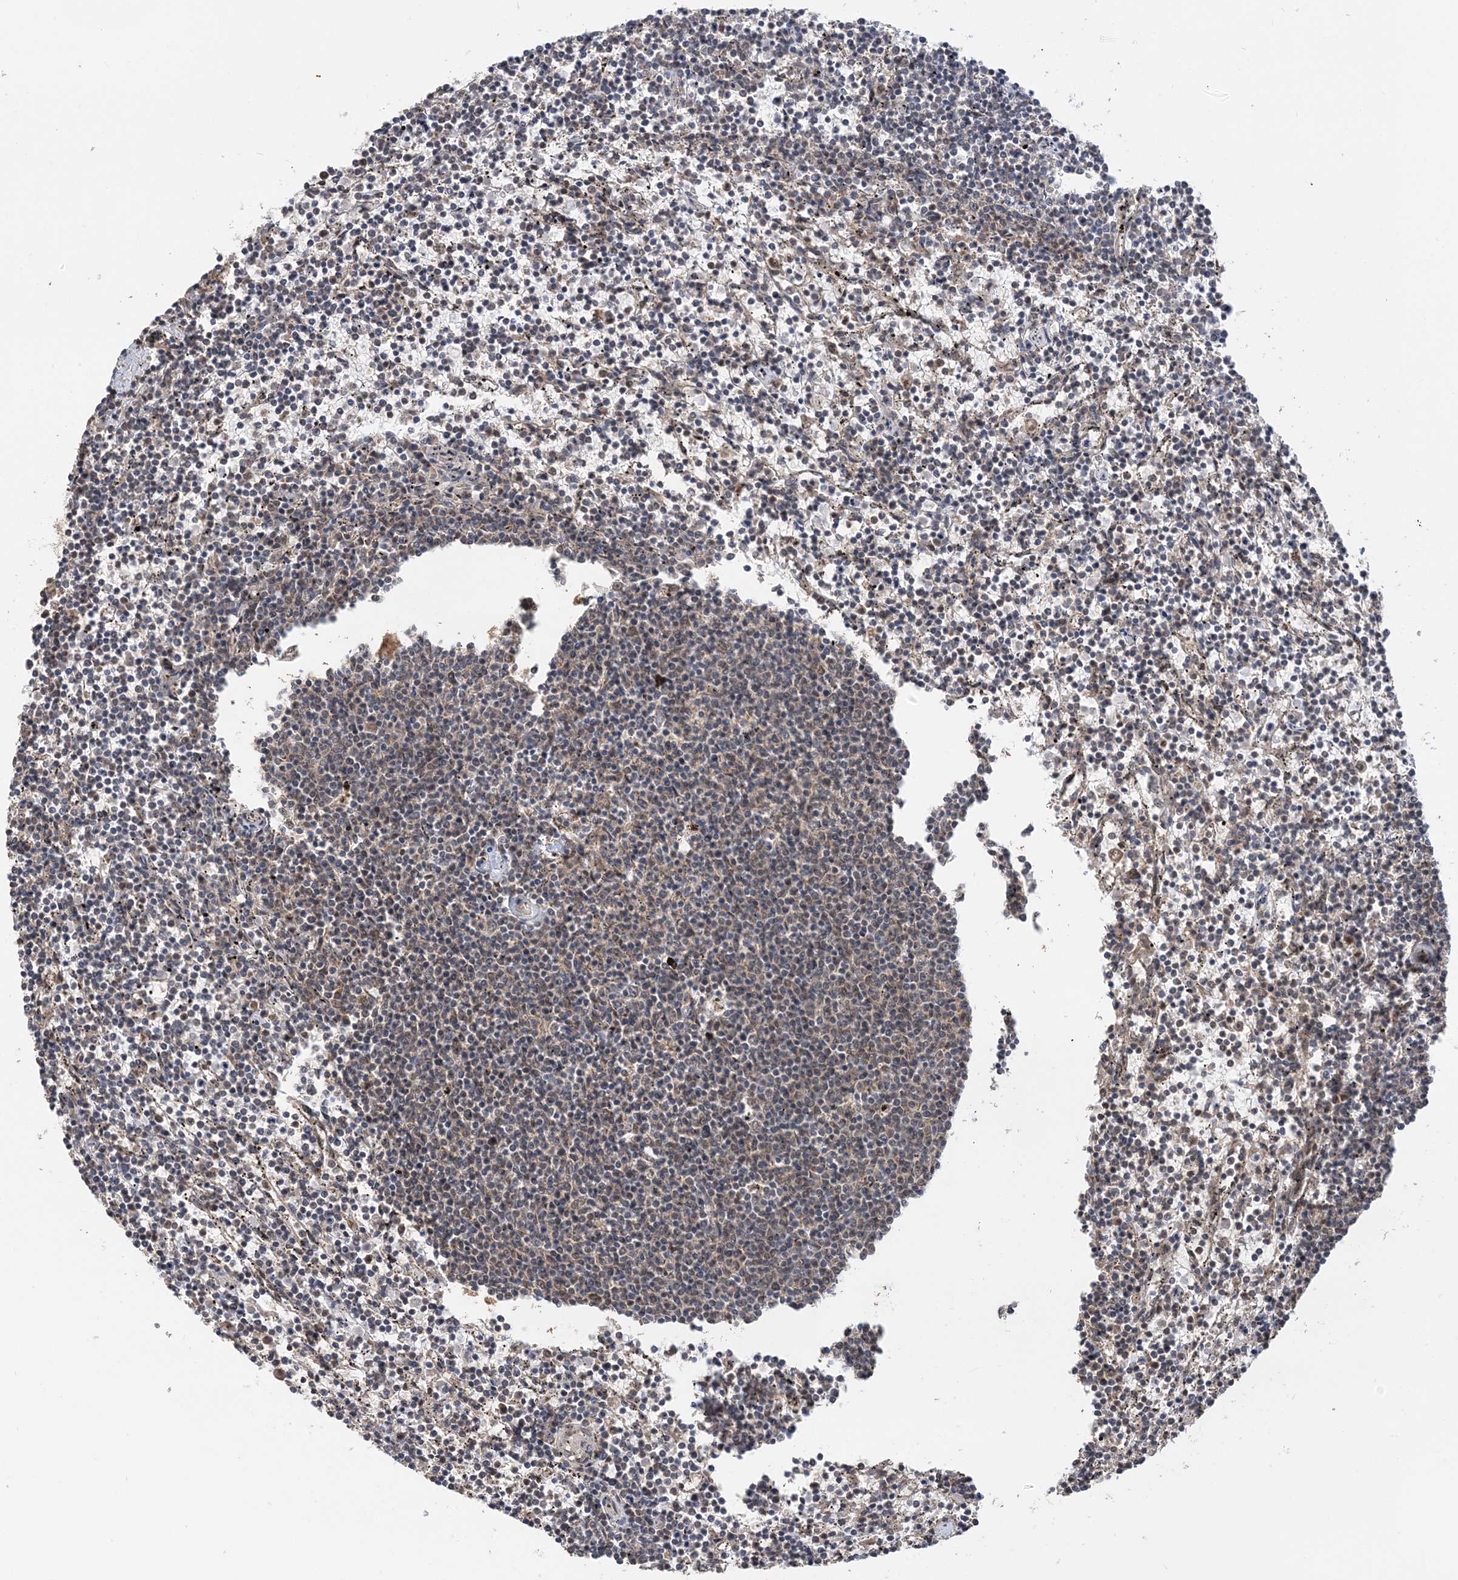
{"staining": {"intensity": "weak", "quantity": "<25%", "location": "cytoplasmic/membranous"}, "tissue": "lymphoma", "cell_type": "Tumor cells", "image_type": "cancer", "snomed": [{"axis": "morphology", "description": "Malignant lymphoma, non-Hodgkin's type, Low grade"}, {"axis": "topography", "description": "Spleen"}], "caption": "Histopathology image shows no protein staining in tumor cells of low-grade malignant lymphoma, non-Hodgkin's type tissue.", "gene": "TSHZ2", "patient": {"sex": "female", "age": 50}}